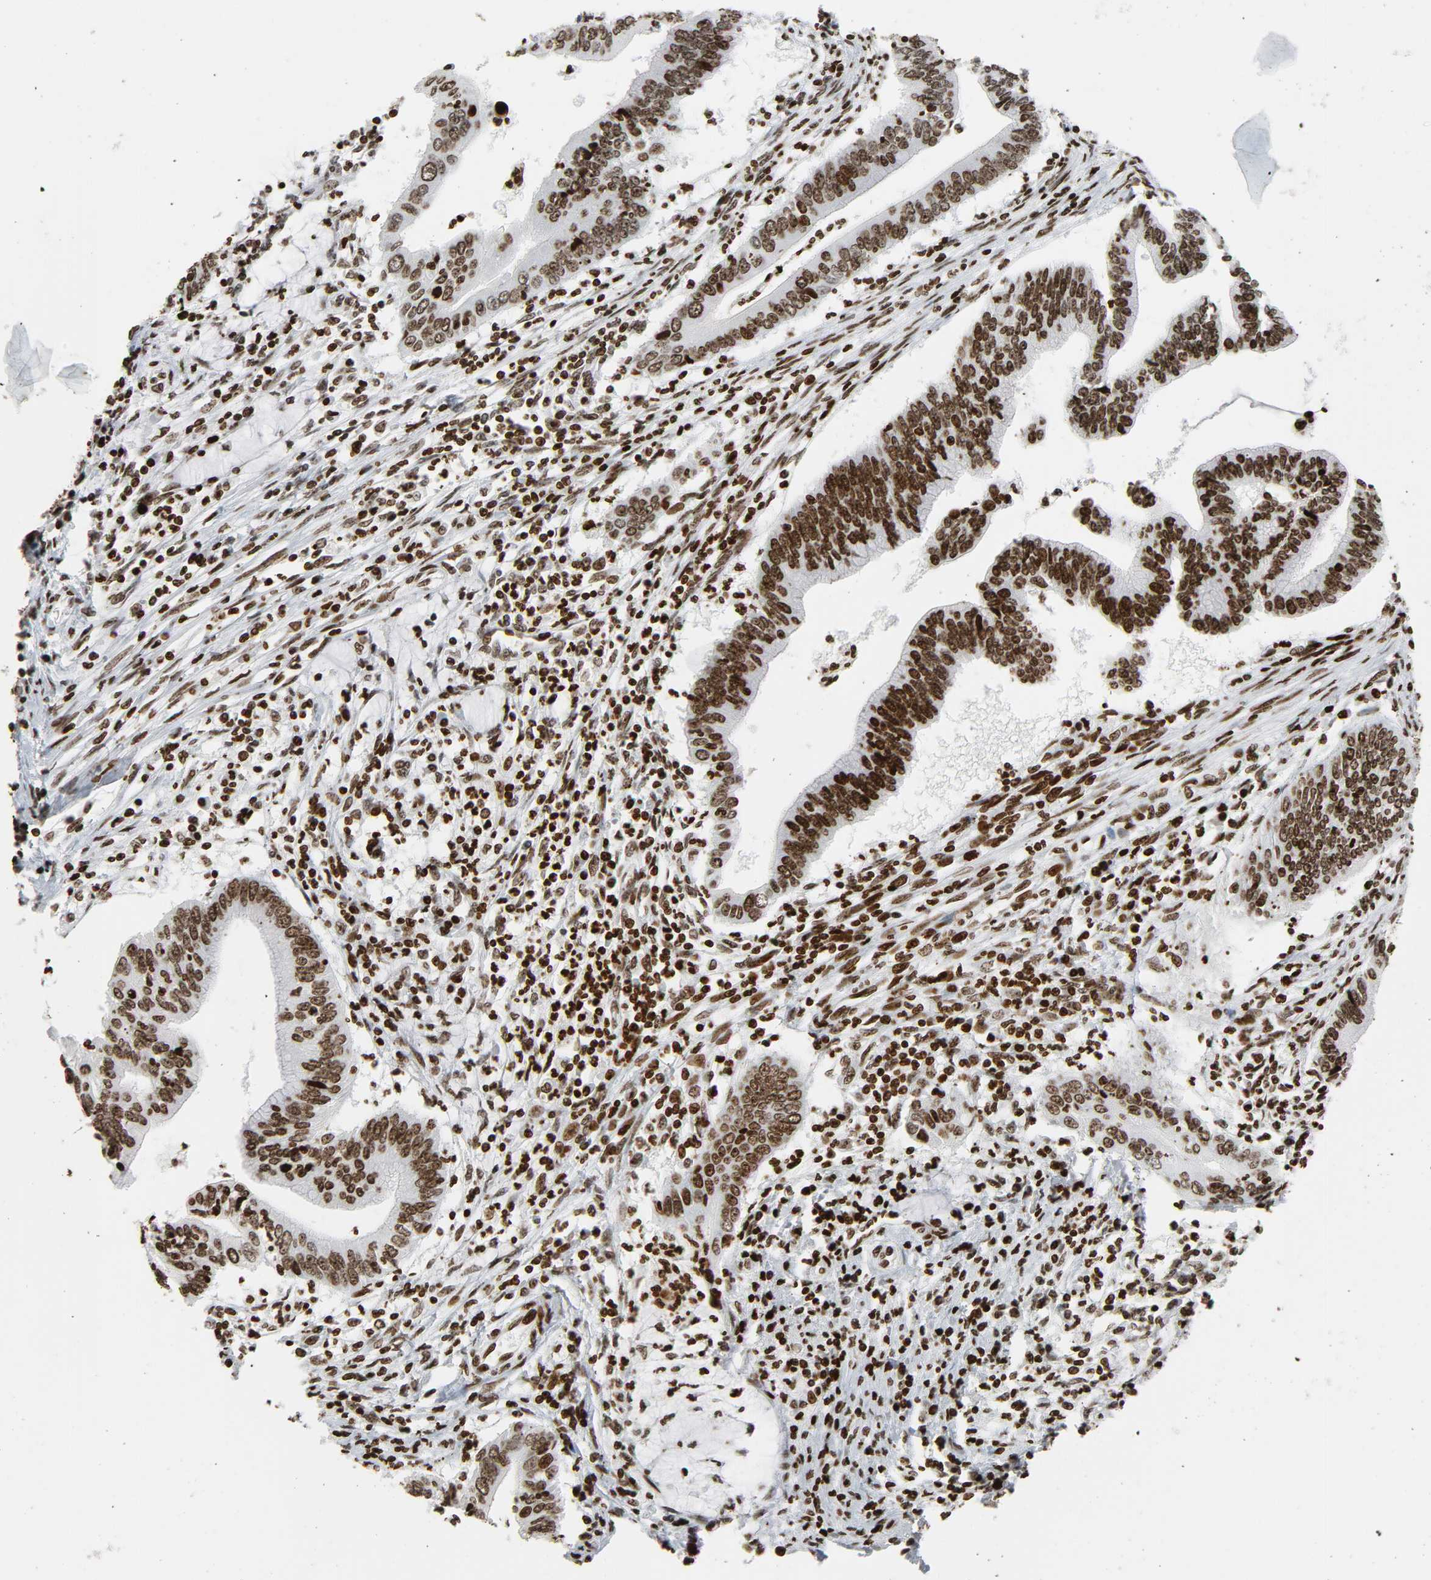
{"staining": {"intensity": "strong", "quantity": ">75%", "location": "nuclear"}, "tissue": "cervical cancer", "cell_type": "Tumor cells", "image_type": "cancer", "snomed": [{"axis": "morphology", "description": "Adenocarcinoma, NOS"}, {"axis": "topography", "description": "Cervix"}], "caption": "Immunohistochemistry (IHC) (DAB (3,3'-diaminobenzidine)) staining of human adenocarcinoma (cervical) demonstrates strong nuclear protein staining in approximately >75% of tumor cells.", "gene": "RXRA", "patient": {"sex": "female", "age": 36}}